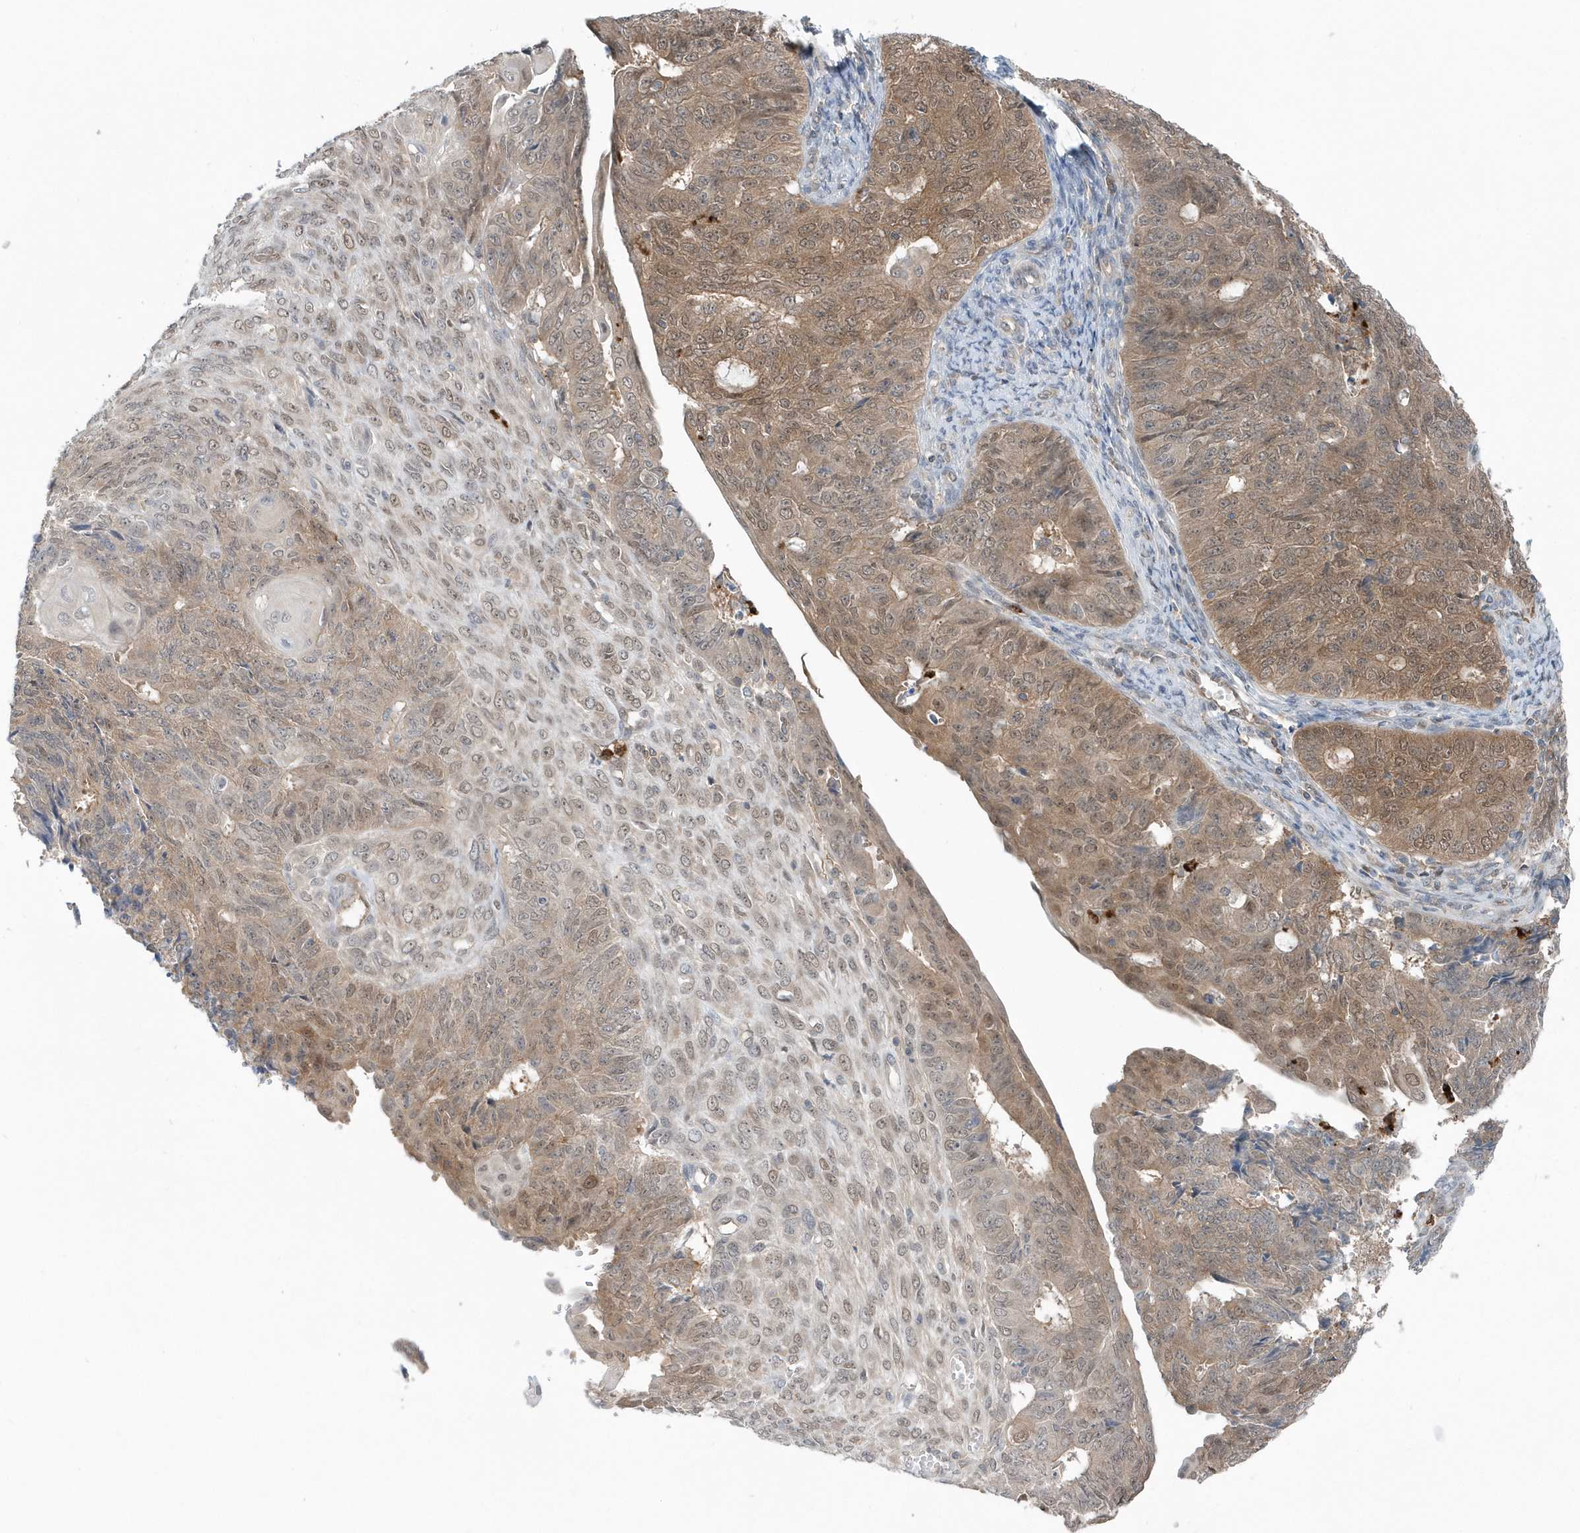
{"staining": {"intensity": "moderate", "quantity": ">75%", "location": "cytoplasmic/membranous,nuclear"}, "tissue": "endometrial cancer", "cell_type": "Tumor cells", "image_type": "cancer", "snomed": [{"axis": "morphology", "description": "Adenocarcinoma, NOS"}, {"axis": "topography", "description": "Endometrium"}], "caption": "Brown immunohistochemical staining in human endometrial cancer demonstrates moderate cytoplasmic/membranous and nuclear expression in approximately >75% of tumor cells.", "gene": "RNF7", "patient": {"sex": "female", "age": 32}}